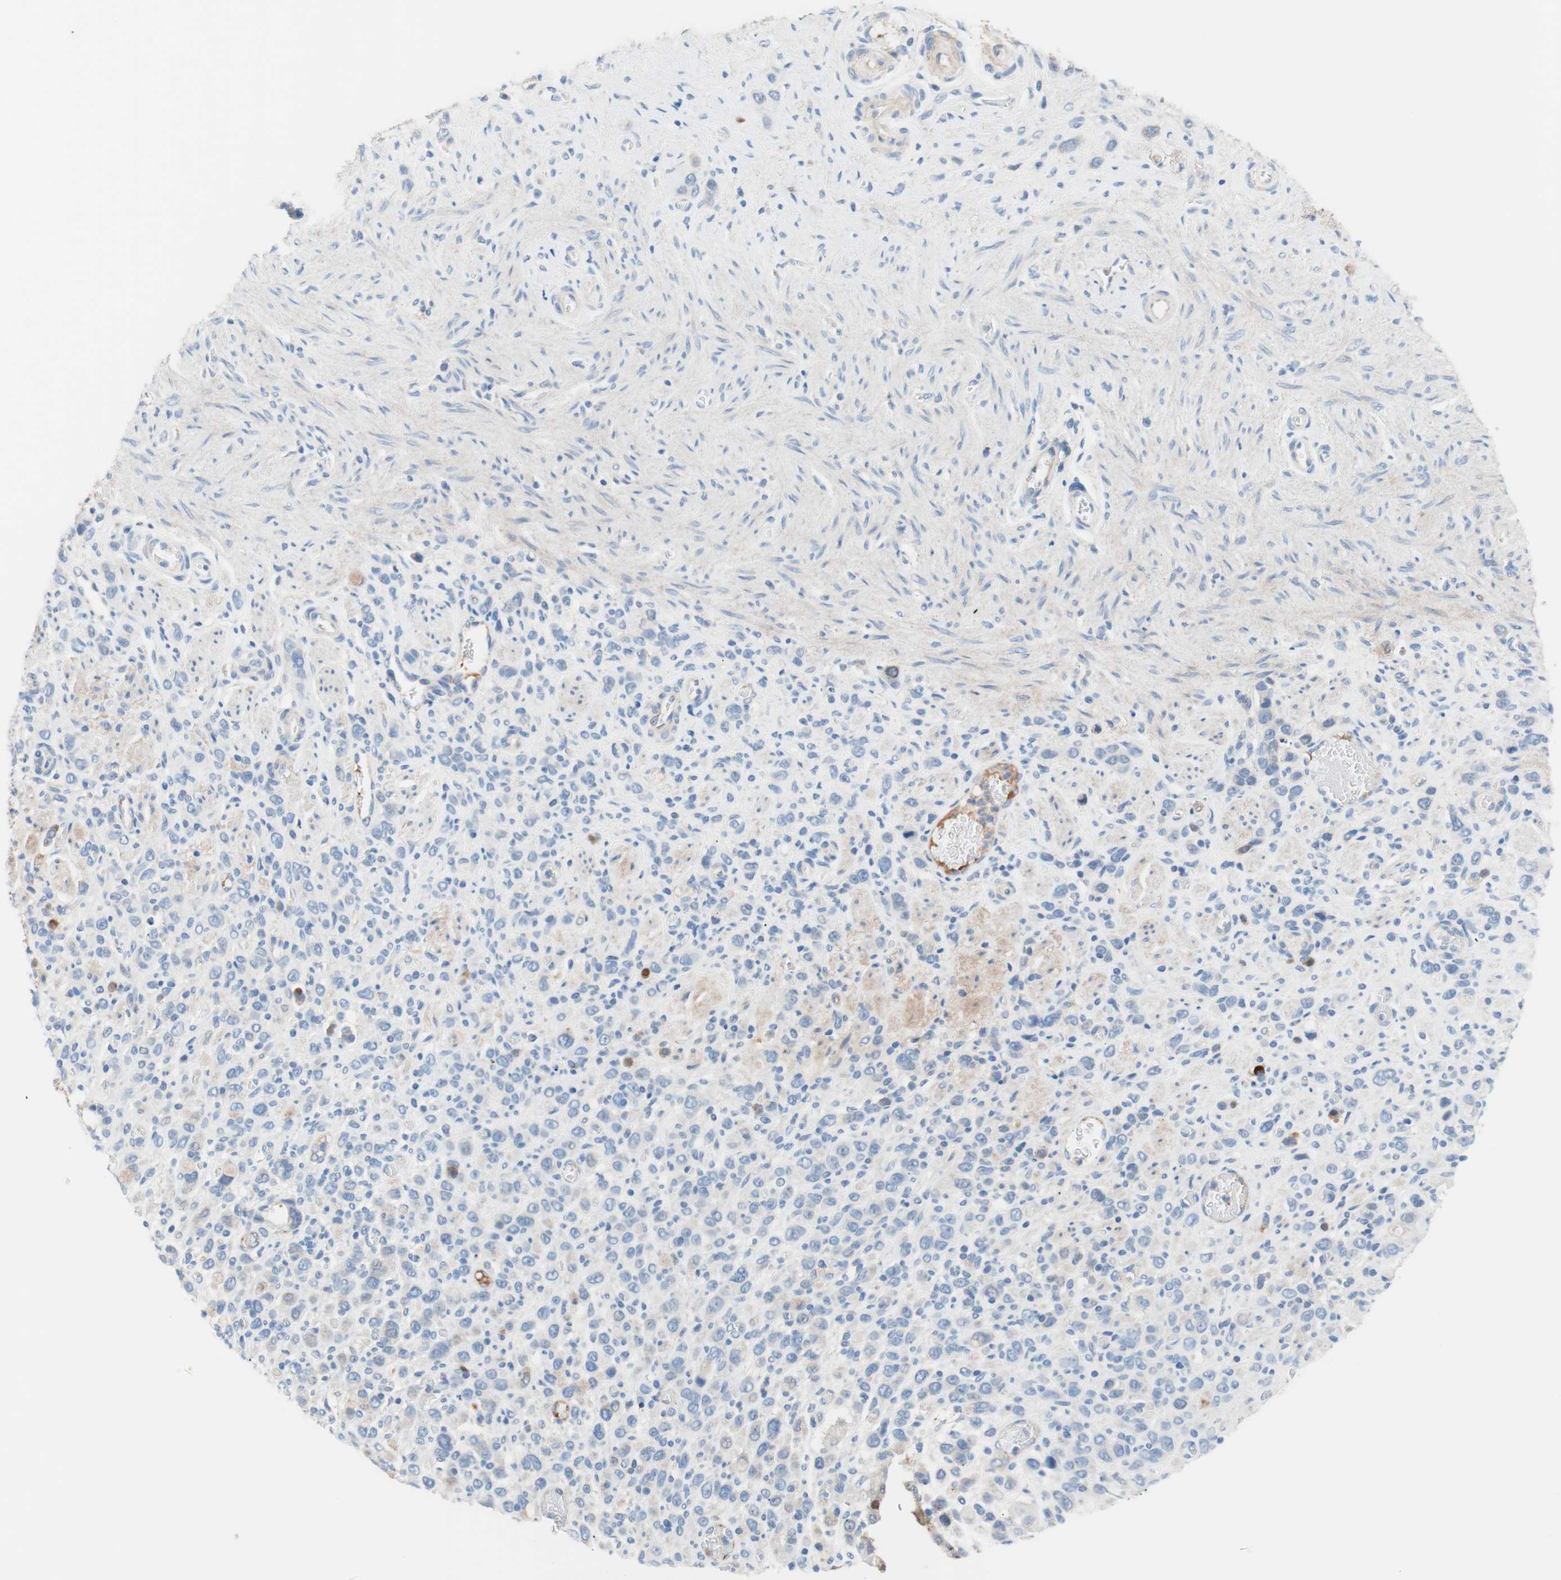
{"staining": {"intensity": "negative", "quantity": "none", "location": "none"}, "tissue": "stomach cancer", "cell_type": "Tumor cells", "image_type": "cancer", "snomed": [{"axis": "morphology", "description": "Normal tissue, NOS"}, {"axis": "morphology", "description": "Adenocarcinoma, NOS"}, {"axis": "morphology", "description": "Adenocarcinoma, High grade"}, {"axis": "topography", "description": "Stomach, upper"}, {"axis": "topography", "description": "Stomach"}], "caption": "Immunohistochemistry photomicrograph of neoplastic tissue: adenocarcinoma (high-grade) (stomach) stained with DAB exhibits no significant protein expression in tumor cells.", "gene": "RBP4", "patient": {"sex": "female", "age": 65}}